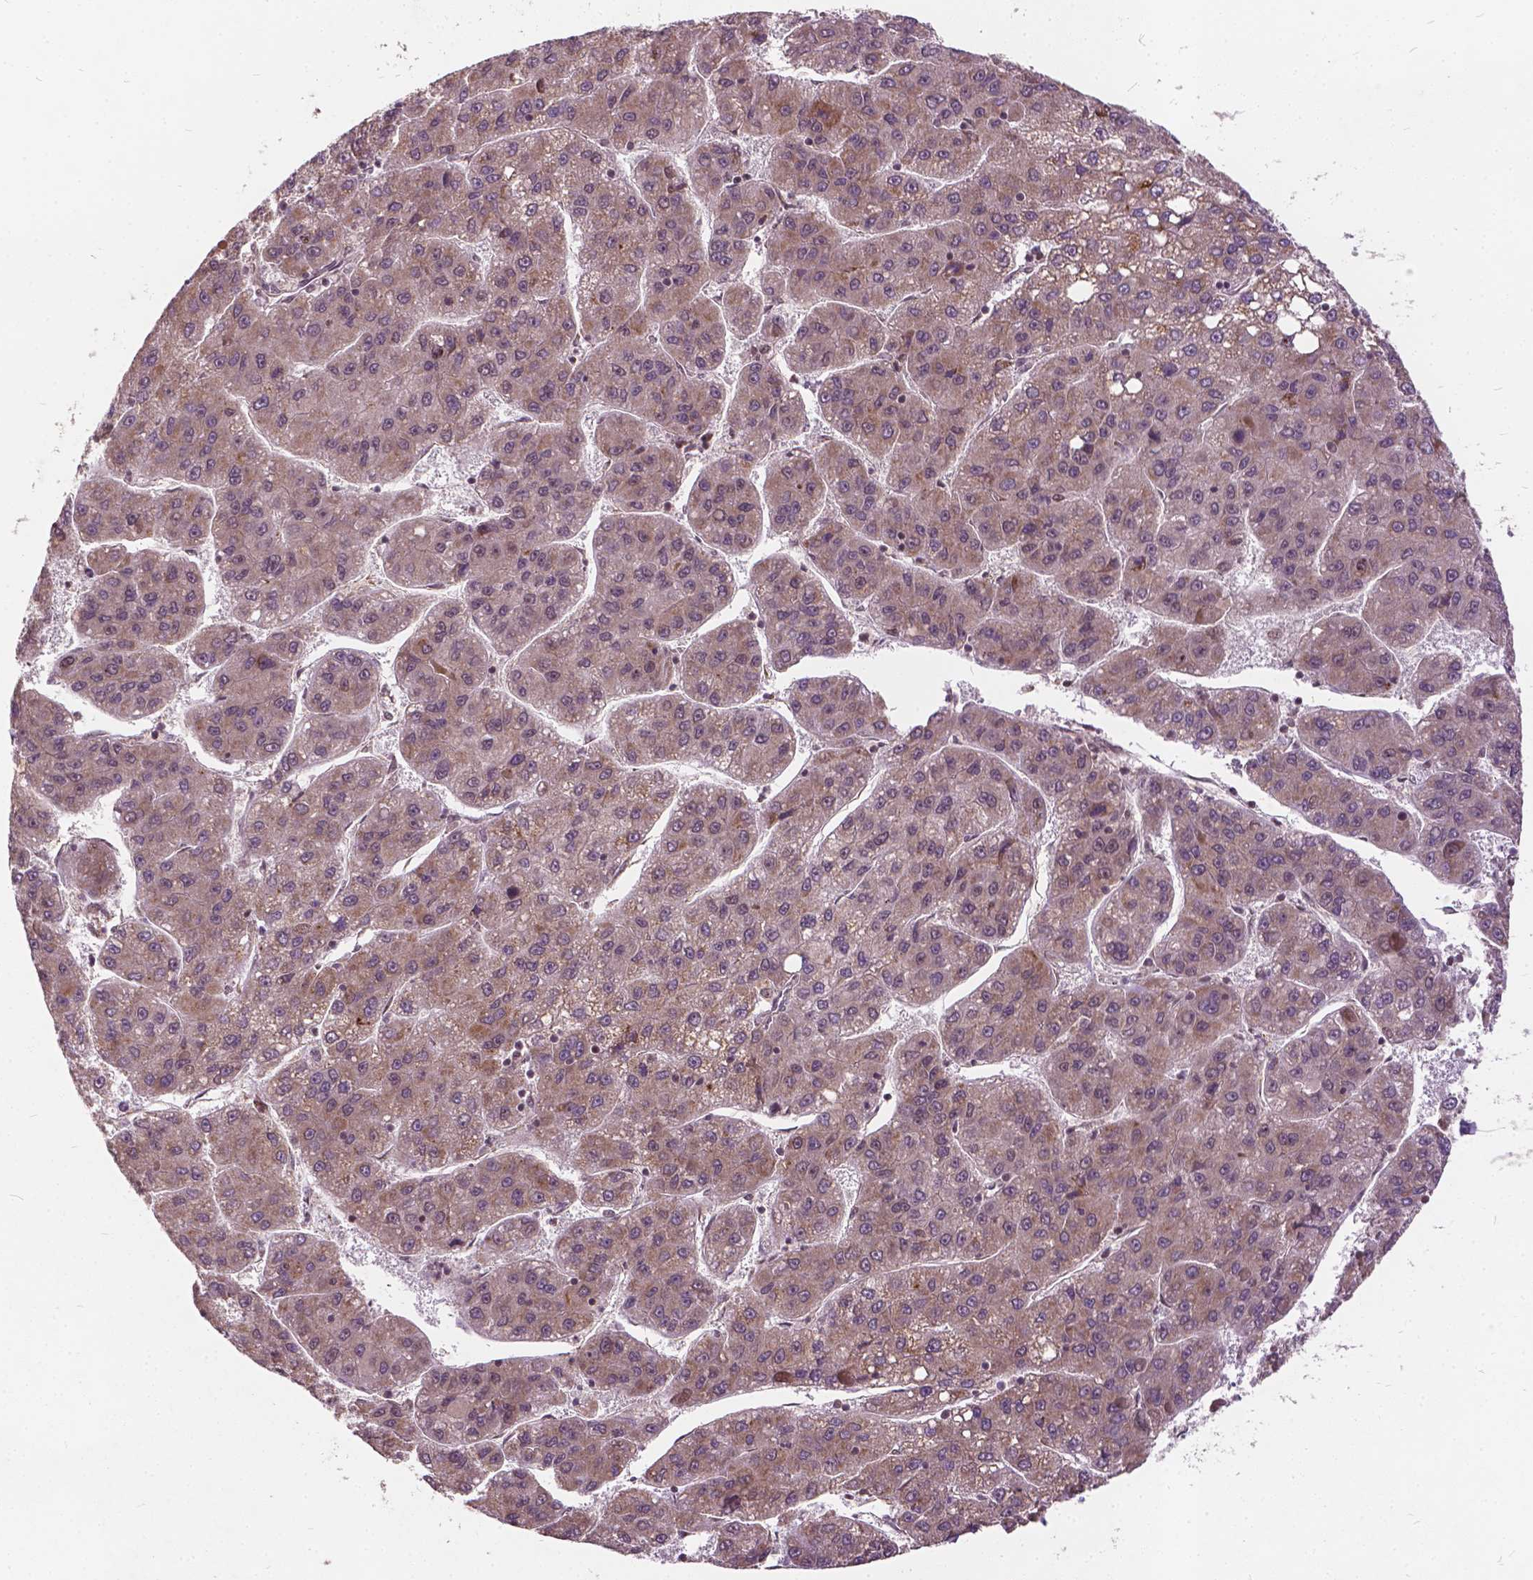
{"staining": {"intensity": "weak", "quantity": "25%-75%", "location": "cytoplasmic/membranous"}, "tissue": "liver cancer", "cell_type": "Tumor cells", "image_type": "cancer", "snomed": [{"axis": "morphology", "description": "Carcinoma, Hepatocellular, NOS"}, {"axis": "topography", "description": "Liver"}], "caption": "The histopathology image shows staining of liver cancer (hepatocellular carcinoma), revealing weak cytoplasmic/membranous protein positivity (brown color) within tumor cells. (DAB IHC, brown staining for protein, blue staining for nuclei).", "gene": "GPS2", "patient": {"sex": "female", "age": 82}}